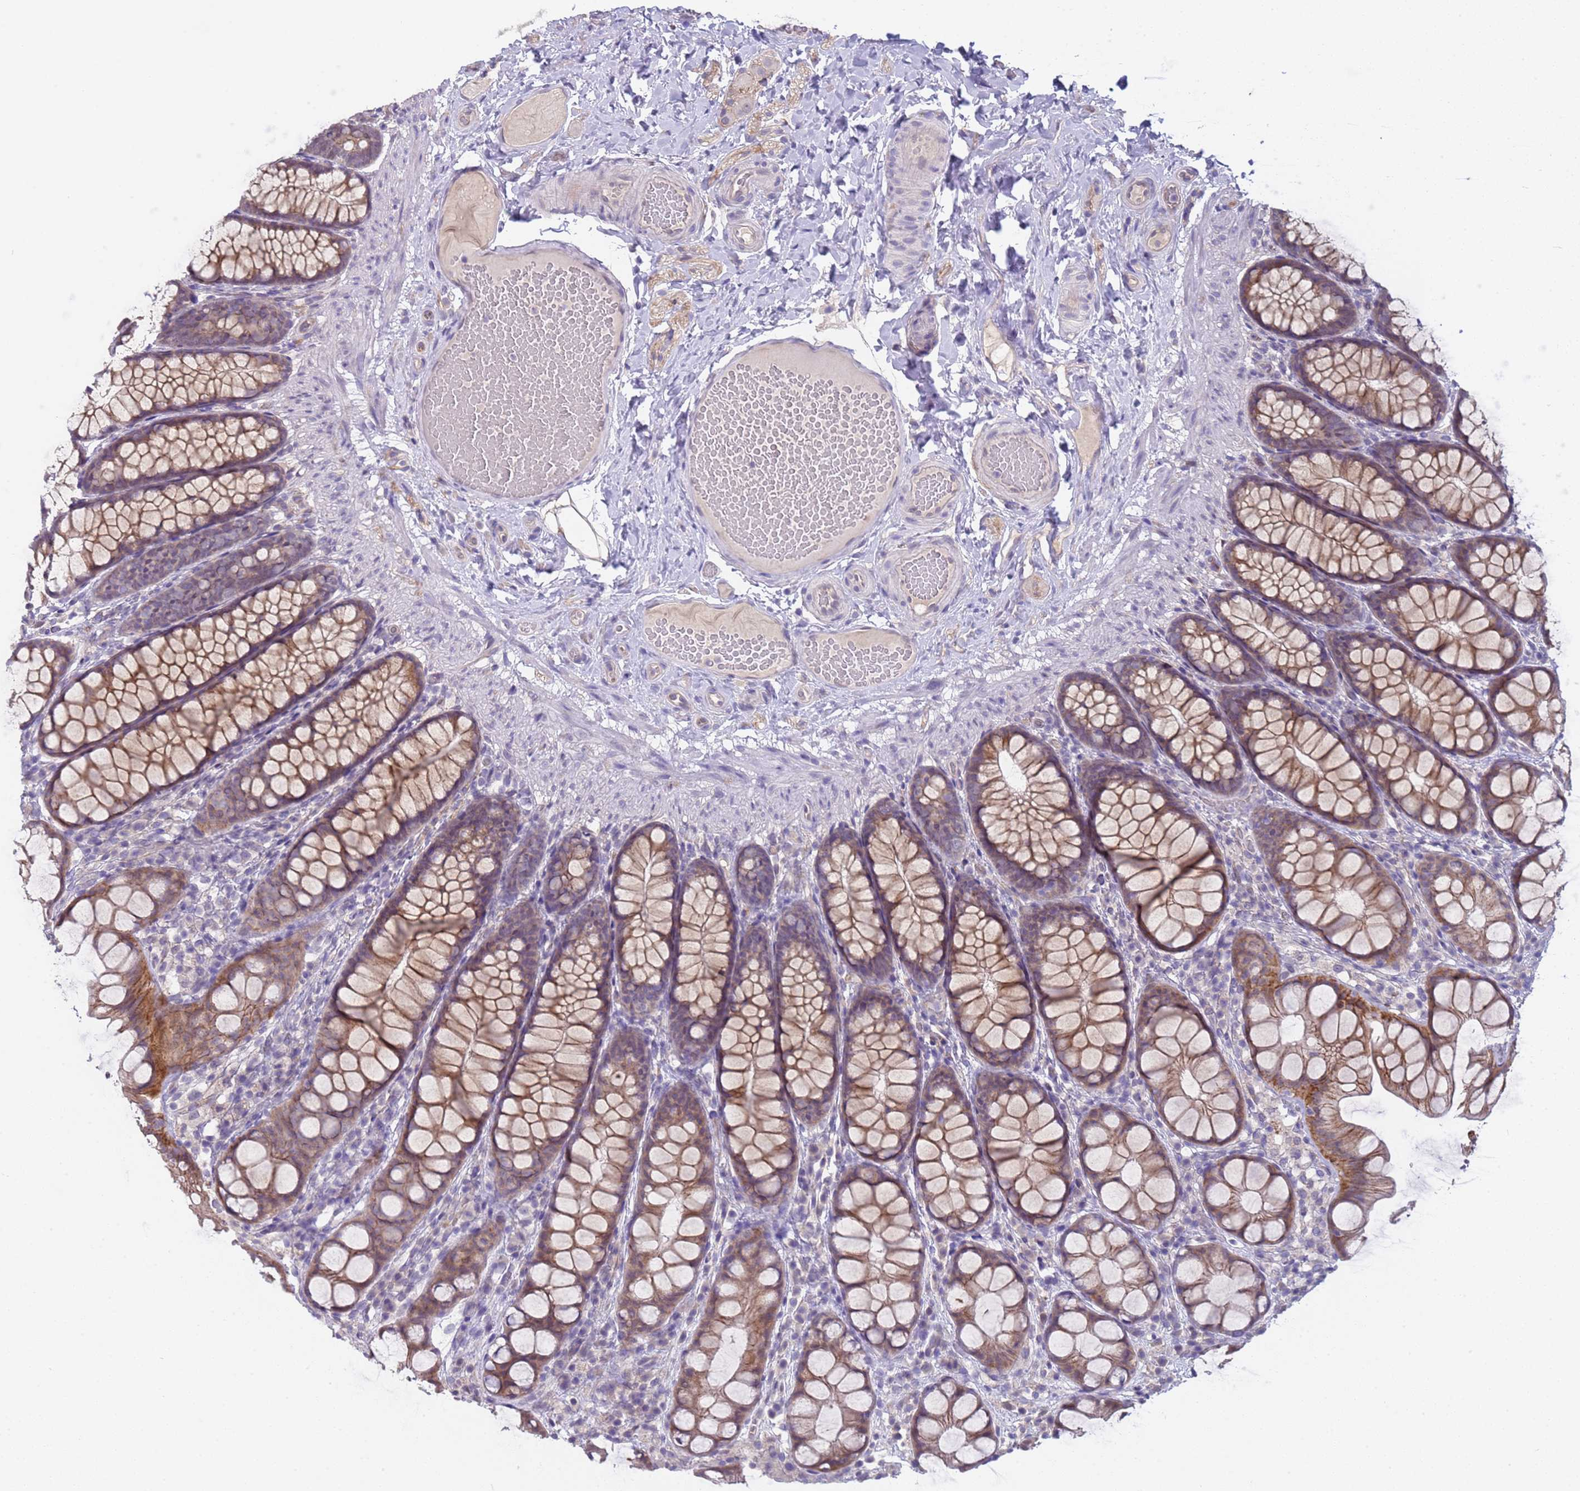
{"staining": {"intensity": "negative", "quantity": "none", "location": "none"}, "tissue": "colon", "cell_type": "Endothelial cells", "image_type": "normal", "snomed": [{"axis": "morphology", "description": "Normal tissue, NOS"}, {"axis": "topography", "description": "Colon"}], "caption": "Immunohistochemistry (IHC) image of benign colon: colon stained with DAB demonstrates no significant protein staining in endothelial cells.", "gene": "TRMT10A", "patient": {"sex": "male", "age": 47}}